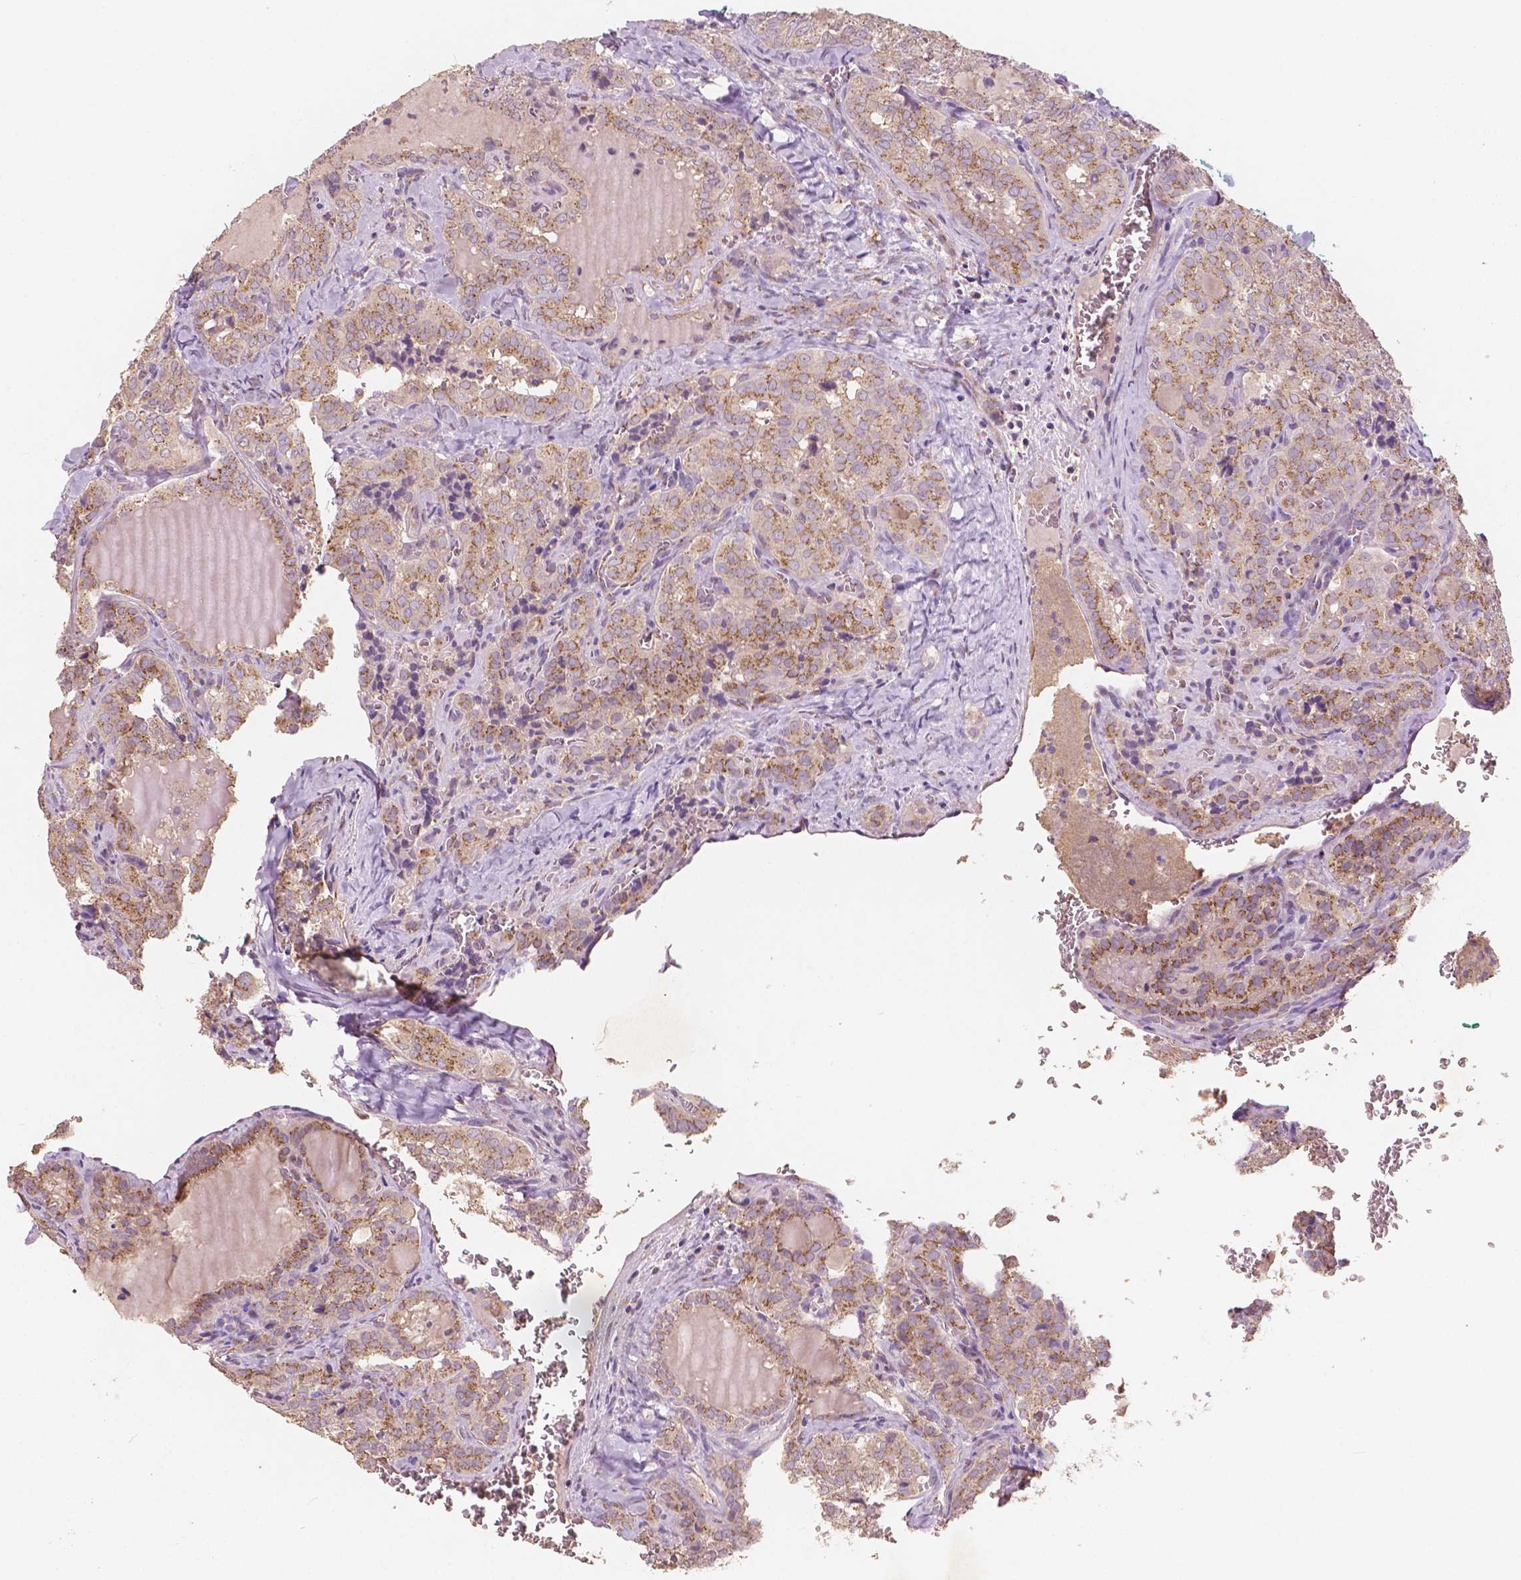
{"staining": {"intensity": "moderate", "quantity": "25%-75%", "location": "cytoplasmic/membranous"}, "tissue": "thyroid cancer", "cell_type": "Tumor cells", "image_type": "cancer", "snomed": [{"axis": "morphology", "description": "Papillary adenocarcinoma, NOS"}, {"axis": "topography", "description": "Thyroid gland"}], "caption": "Human papillary adenocarcinoma (thyroid) stained with a brown dye exhibits moderate cytoplasmic/membranous positive positivity in about 25%-75% of tumor cells.", "gene": "CHPT1", "patient": {"sex": "female", "age": 41}}